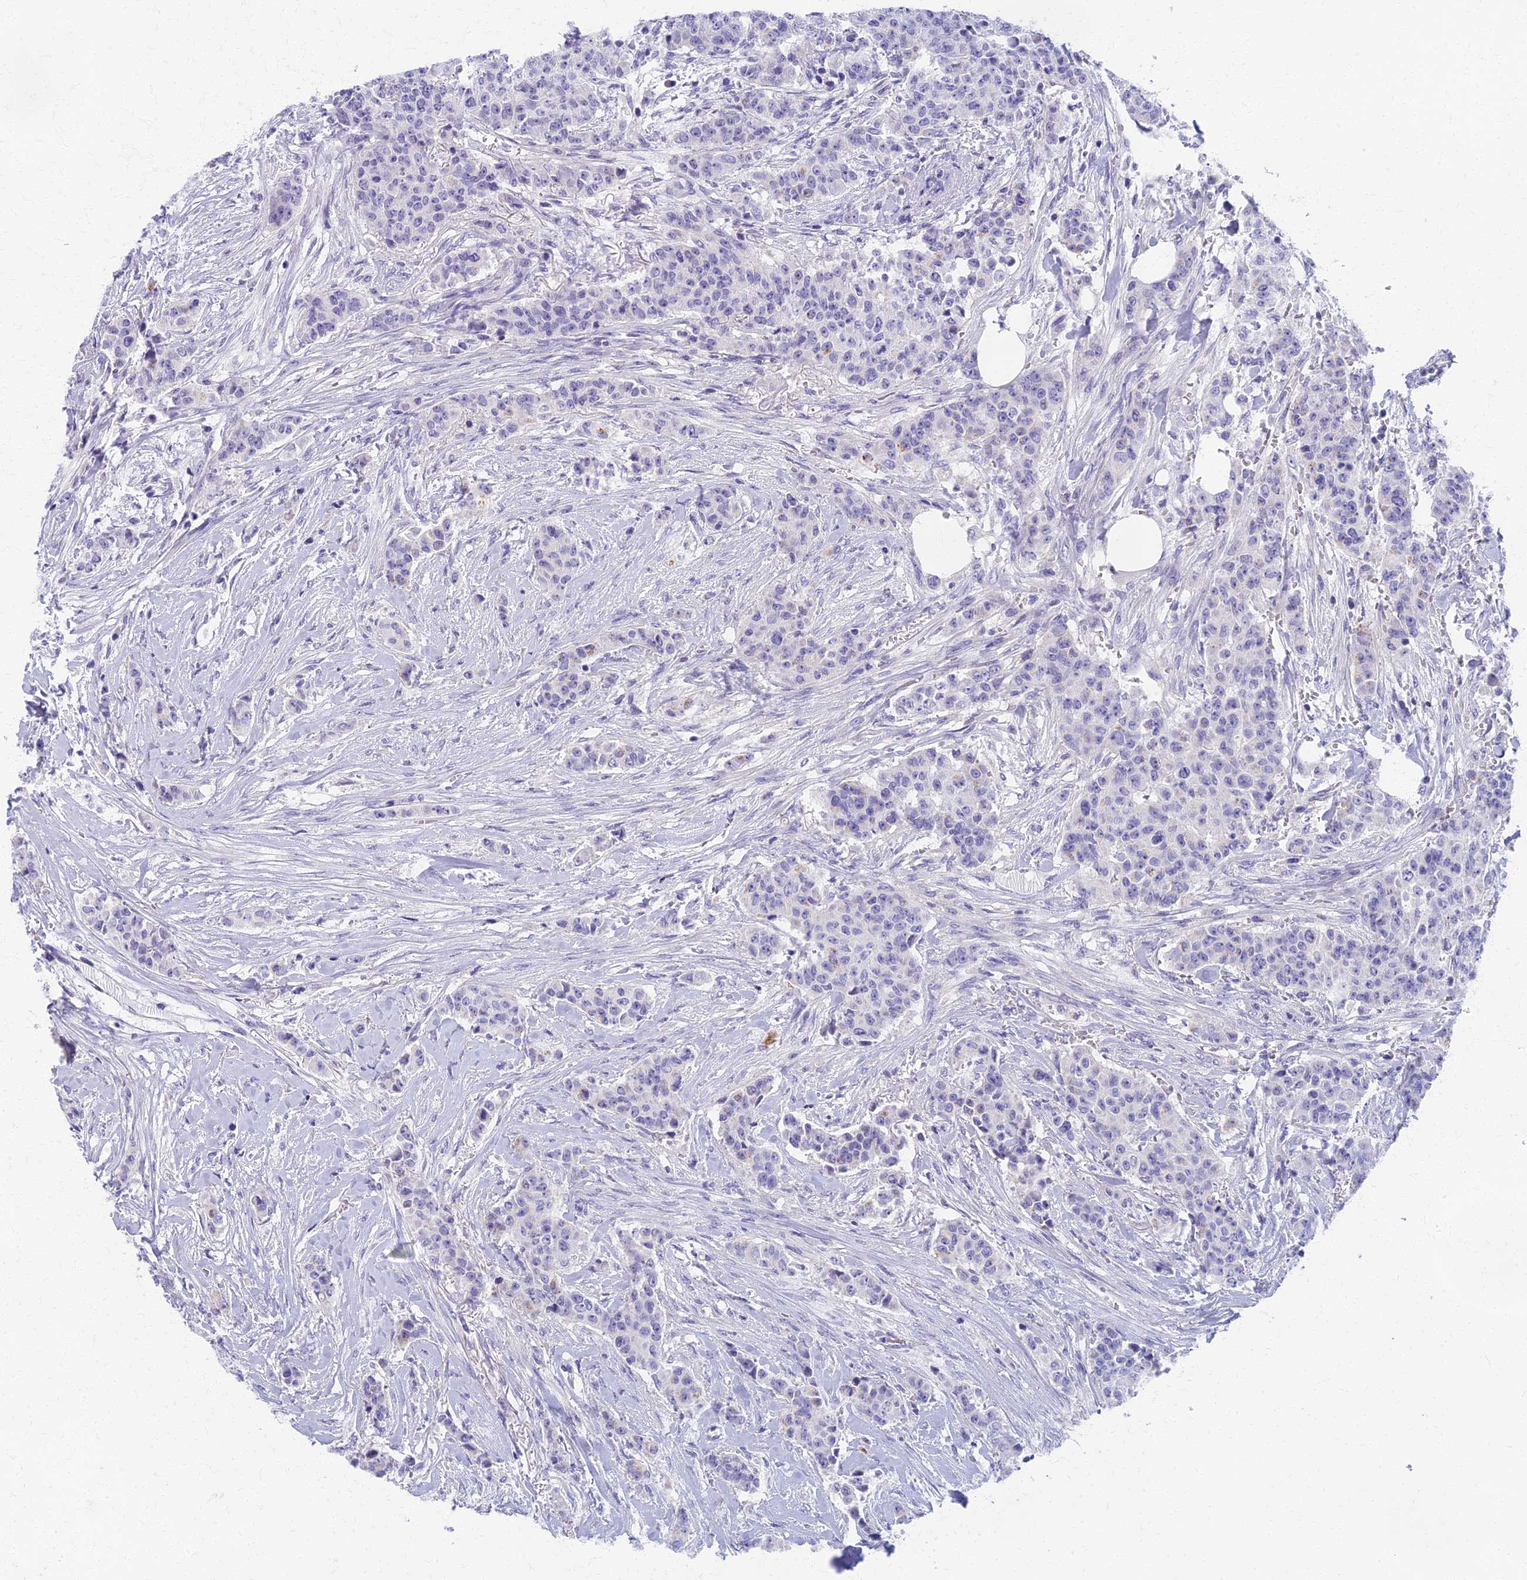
{"staining": {"intensity": "negative", "quantity": "none", "location": "none"}, "tissue": "breast cancer", "cell_type": "Tumor cells", "image_type": "cancer", "snomed": [{"axis": "morphology", "description": "Duct carcinoma"}, {"axis": "topography", "description": "Breast"}], "caption": "Breast cancer (infiltrating ductal carcinoma) stained for a protein using immunohistochemistry (IHC) demonstrates no staining tumor cells.", "gene": "AP4E1", "patient": {"sex": "female", "age": 40}}